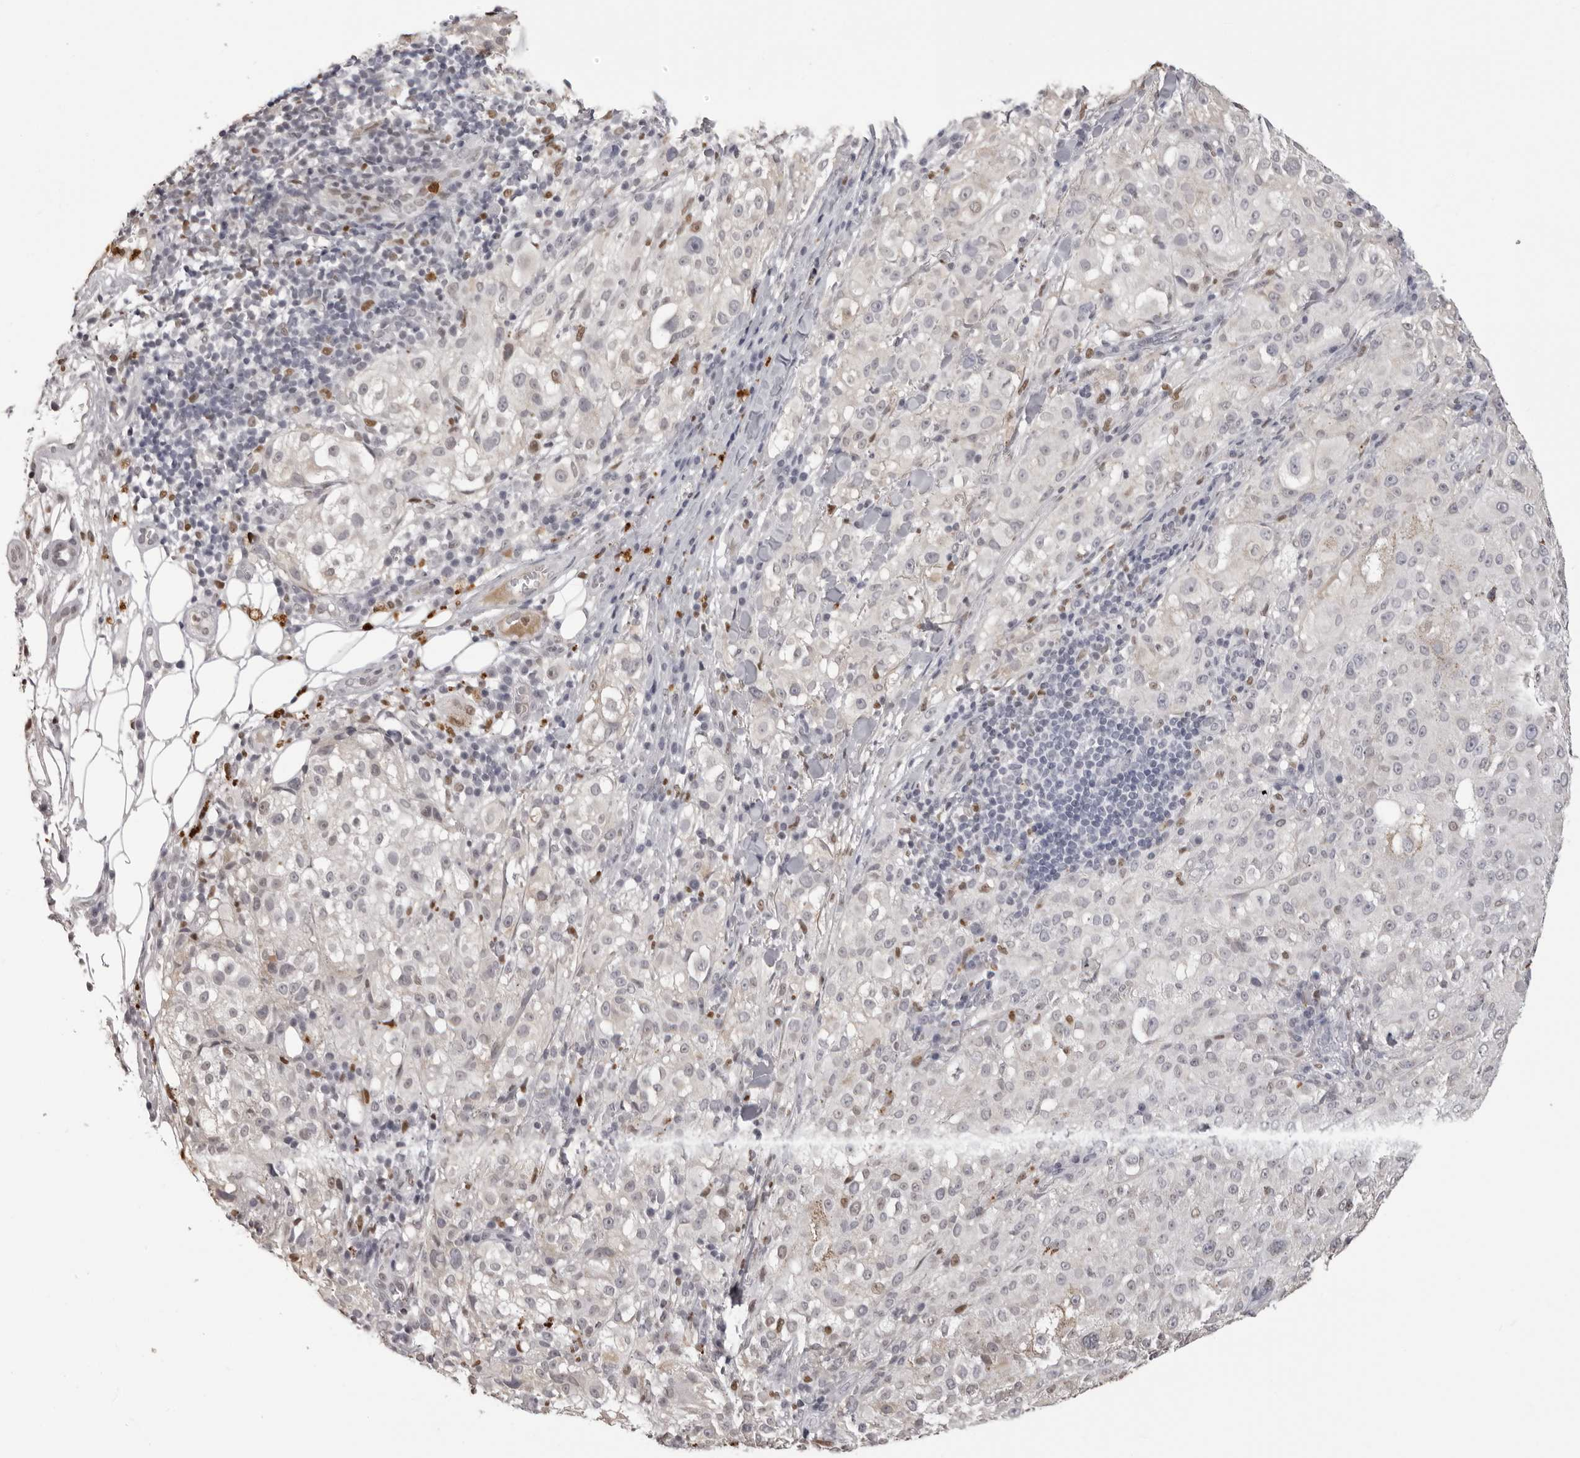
{"staining": {"intensity": "negative", "quantity": "none", "location": "none"}, "tissue": "melanoma", "cell_type": "Tumor cells", "image_type": "cancer", "snomed": [{"axis": "morphology", "description": "Necrosis, NOS"}, {"axis": "morphology", "description": "Malignant melanoma, NOS"}, {"axis": "topography", "description": "Skin"}], "caption": "This photomicrograph is of malignant melanoma stained with IHC to label a protein in brown with the nuclei are counter-stained blue. There is no staining in tumor cells.", "gene": "IL31", "patient": {"sex": "female", "age": 87}}